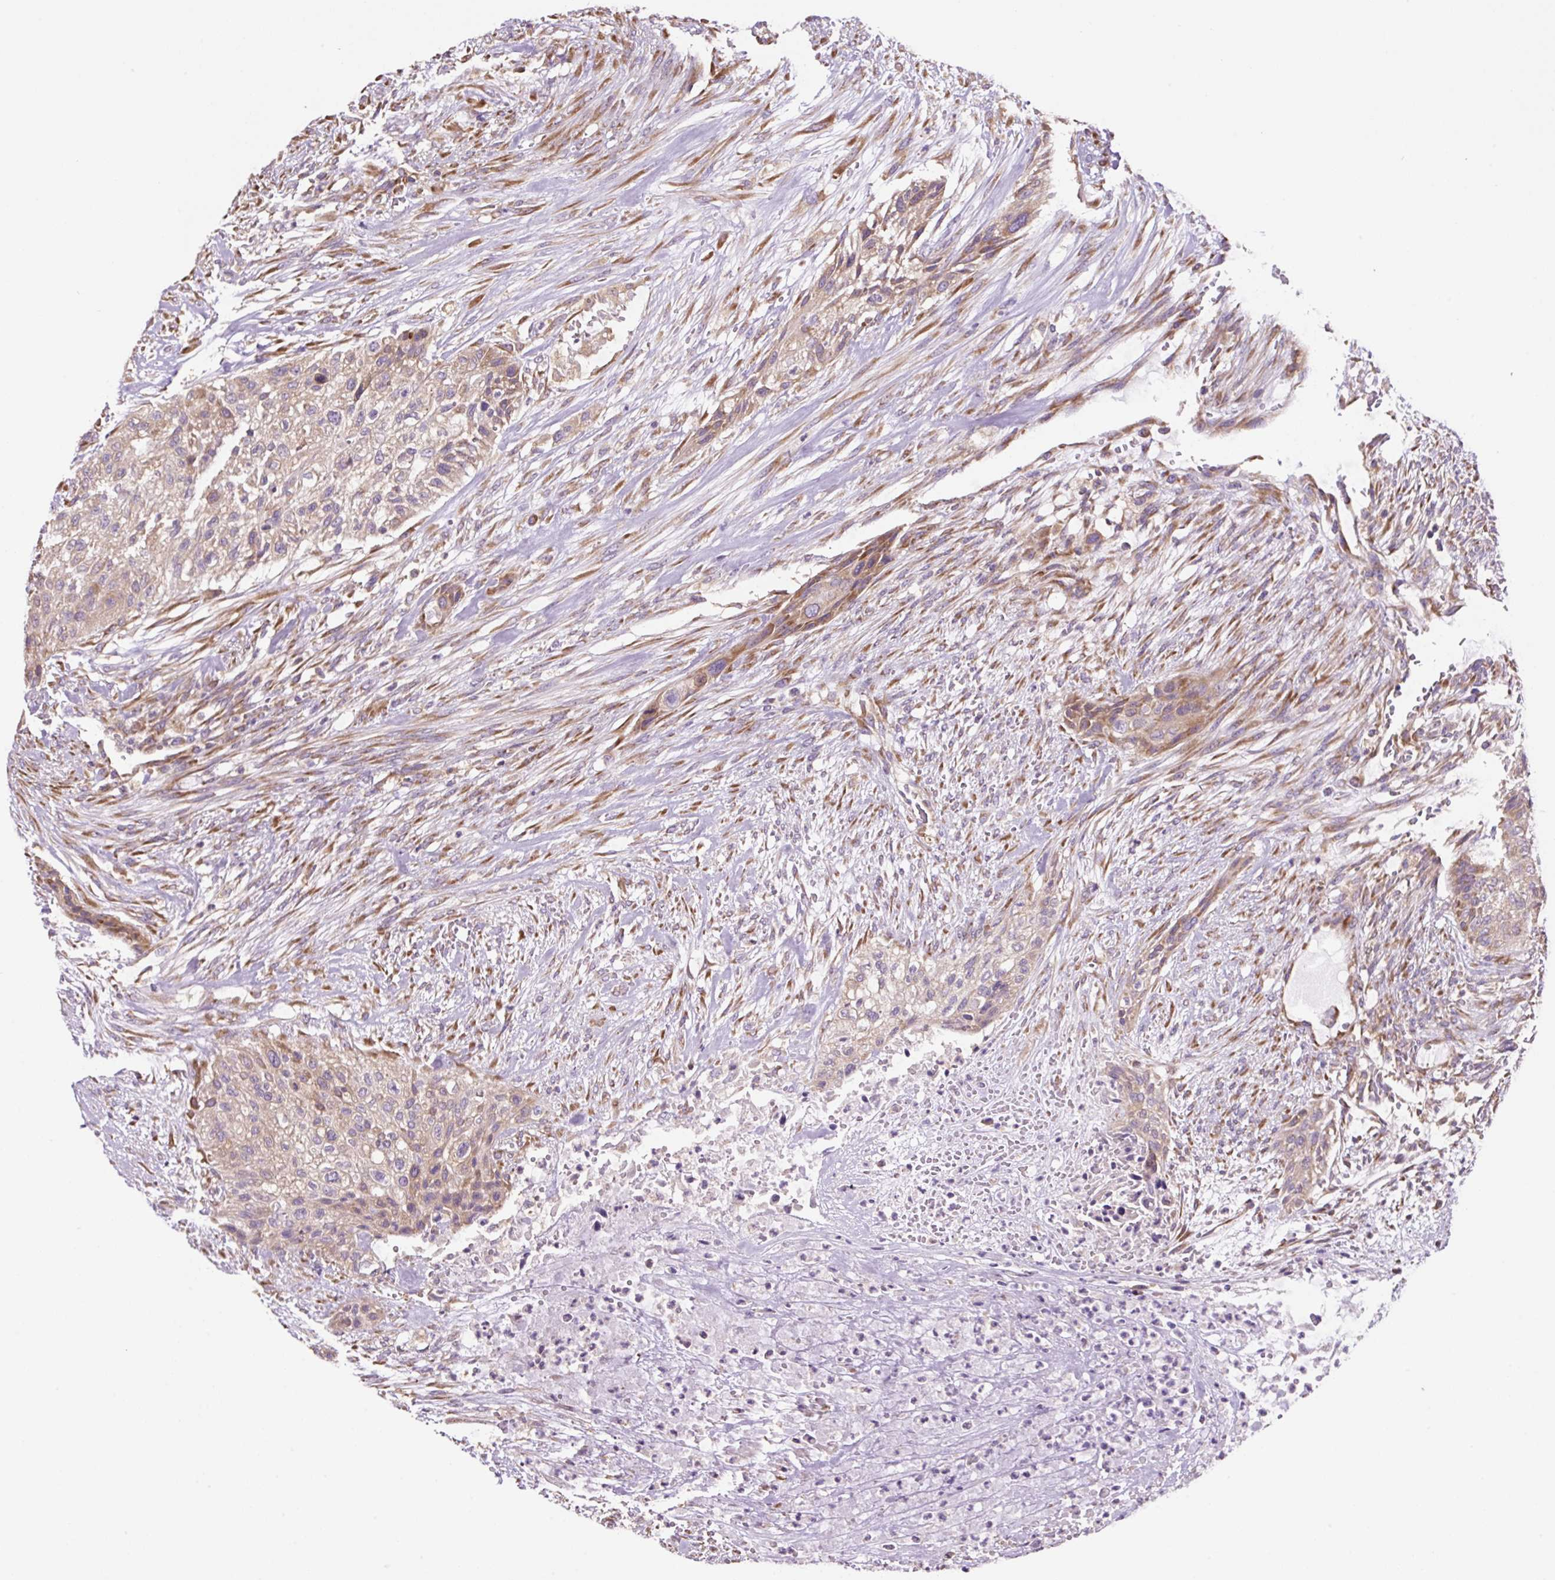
{"staining": {"intensity": "moderate", "quantity": "<25%", "location": "cytoplasmic/membranous"}, "tissue": "urothelial cancer", "cell_type": "Tumor cells", "image_type": "cancer", "snomed": [{"axis": "morphology", "description": "Urothelial carcinoma, High grade"}, {"axis": "topography", "description": "Urinary bladder"}], "caption": "A brown stain highlights moderate cytoplasmic/membranous staining of a protein in human high-grade urothelial carcinoma tumor cells.", "gene": "RPS23", "patient": {"sex": "male", "age": 35}}